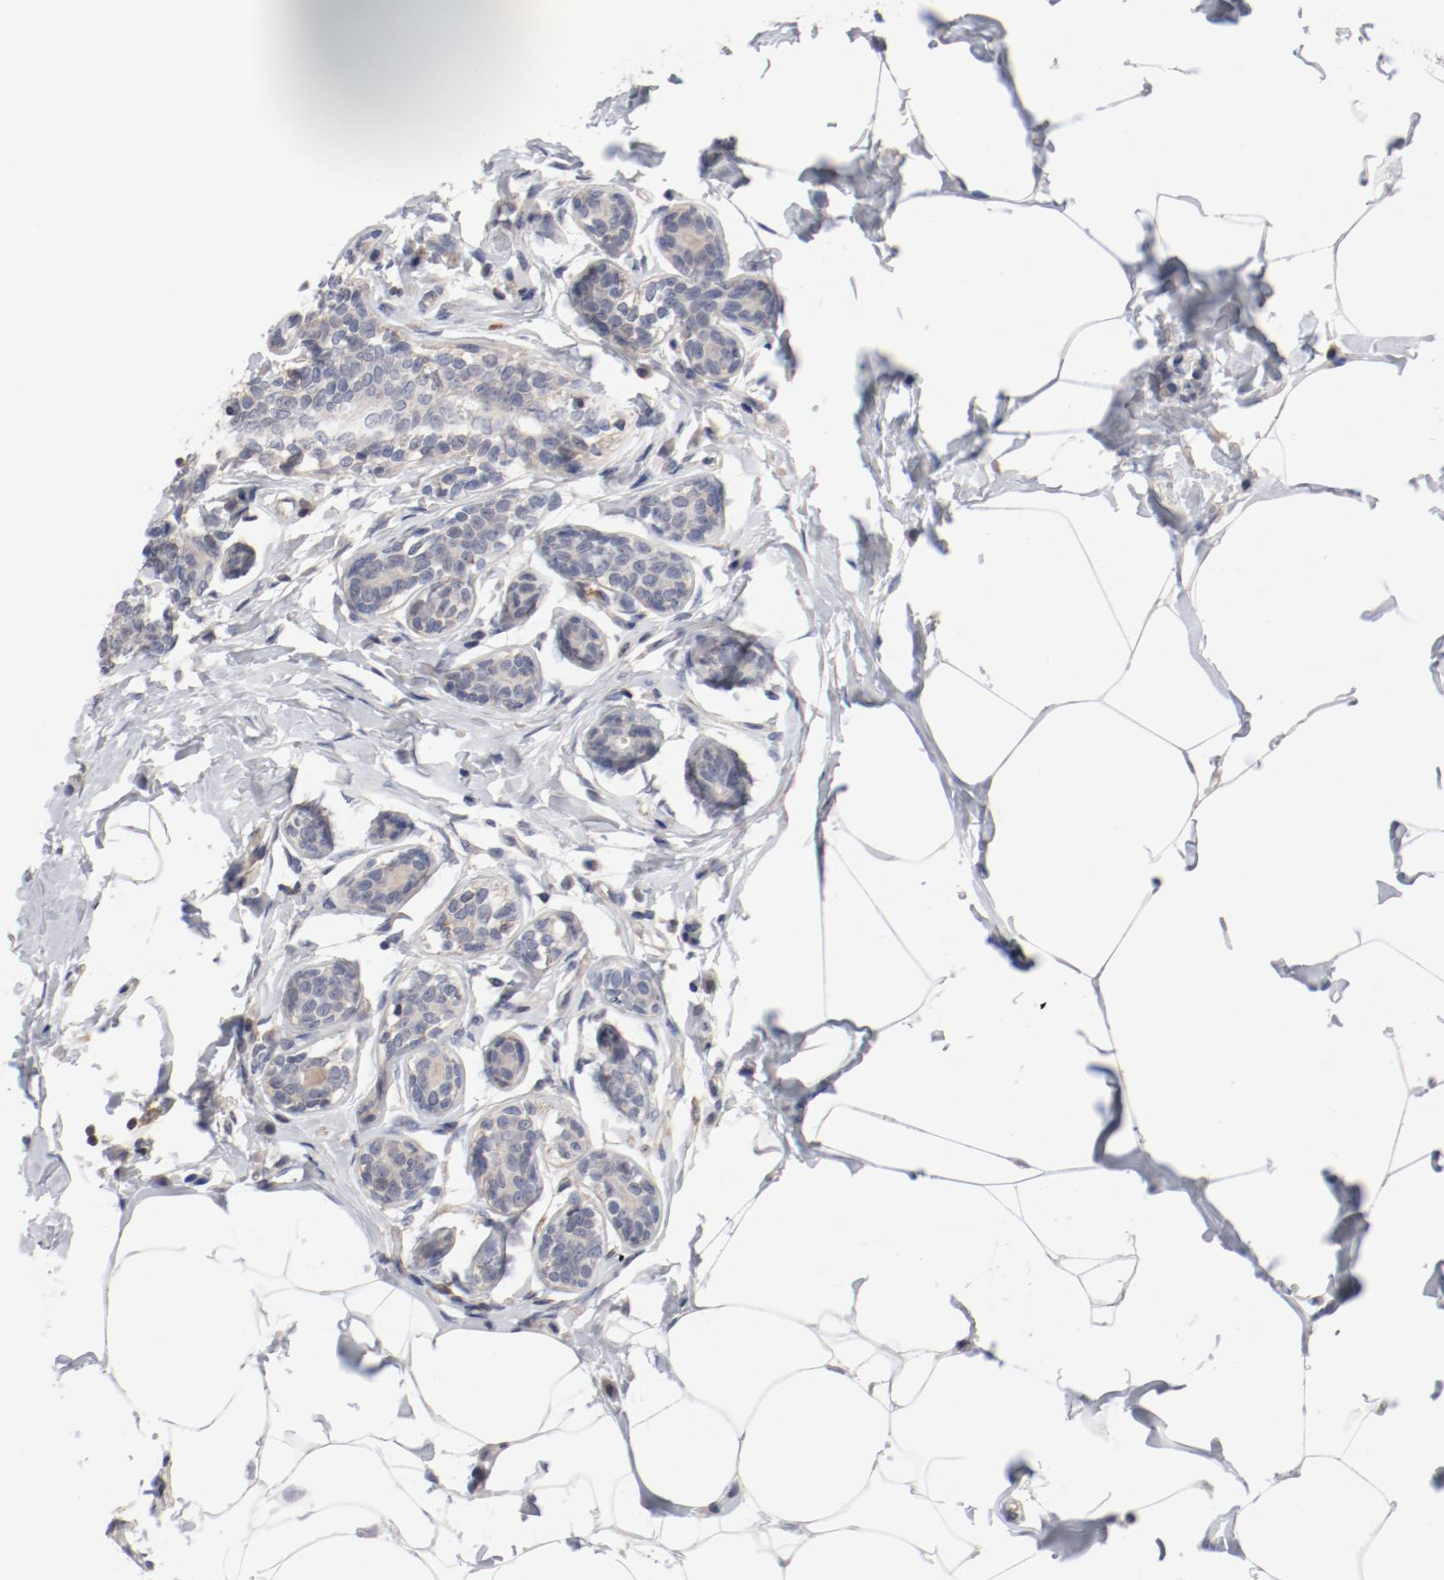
{"staining": {"intensity": "negative", "quantity": "none", "location": "none"}, "tissue": "breast cancer", "cell_type": "Tumor cells", "image_type": "cancer", "snomed": [{"axis": "morphology", "description": "Normal tissue, NOS"}, {"axis": "morphology", "description": "Duct carcinoma"}, {"axis": "topography", "description": "Breast"}], "caption": "Histopathology image shows no protein expression in tumor cells of breast invasive ductal carcinoma tissue.", "gene": "CBL", "patient": {"sex": "female", "age": 50}}